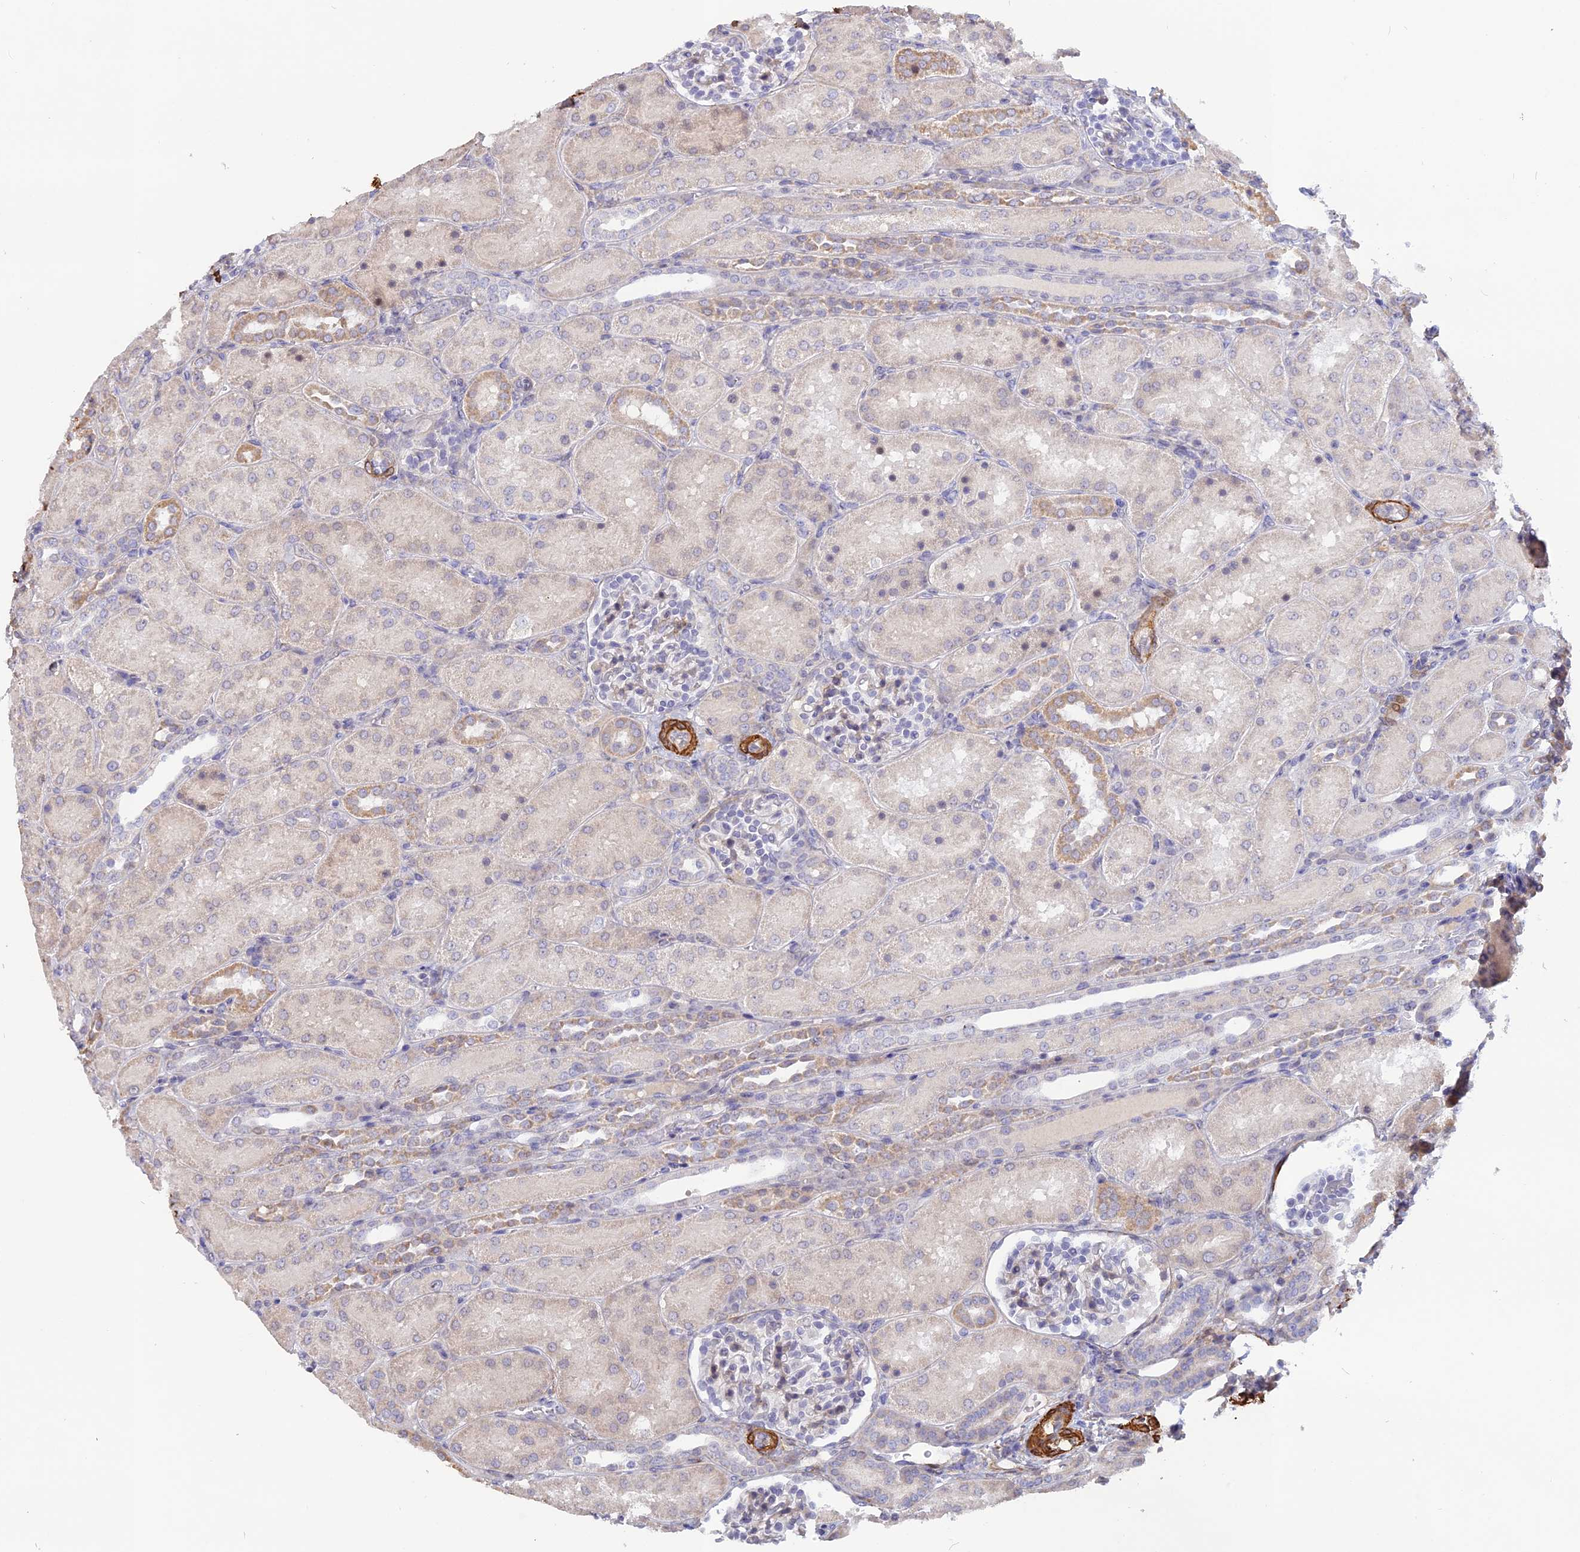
{"staining": {"intensity": "weak", "quantity": "<25%", "location": "cytoplasmic/membranous"}, "tissue": "kidney", "cell_type": "Cells in glomeruli", "image_type": "normal", "snomed": [{"axis": "morphology", "description": "Normal tissue, NOS"}, {"axis": "topography", "description": "Kidney"}], "caption": "IHC image of normal kidney: kidney stained with DAB (3,3'-diaminobenzidine) reveals no significant protein staining in cells in glomeruli. Nuclei are stained in blue.", "gene": "CCDC154", "patient": {"sex": "male", "age": 1}}